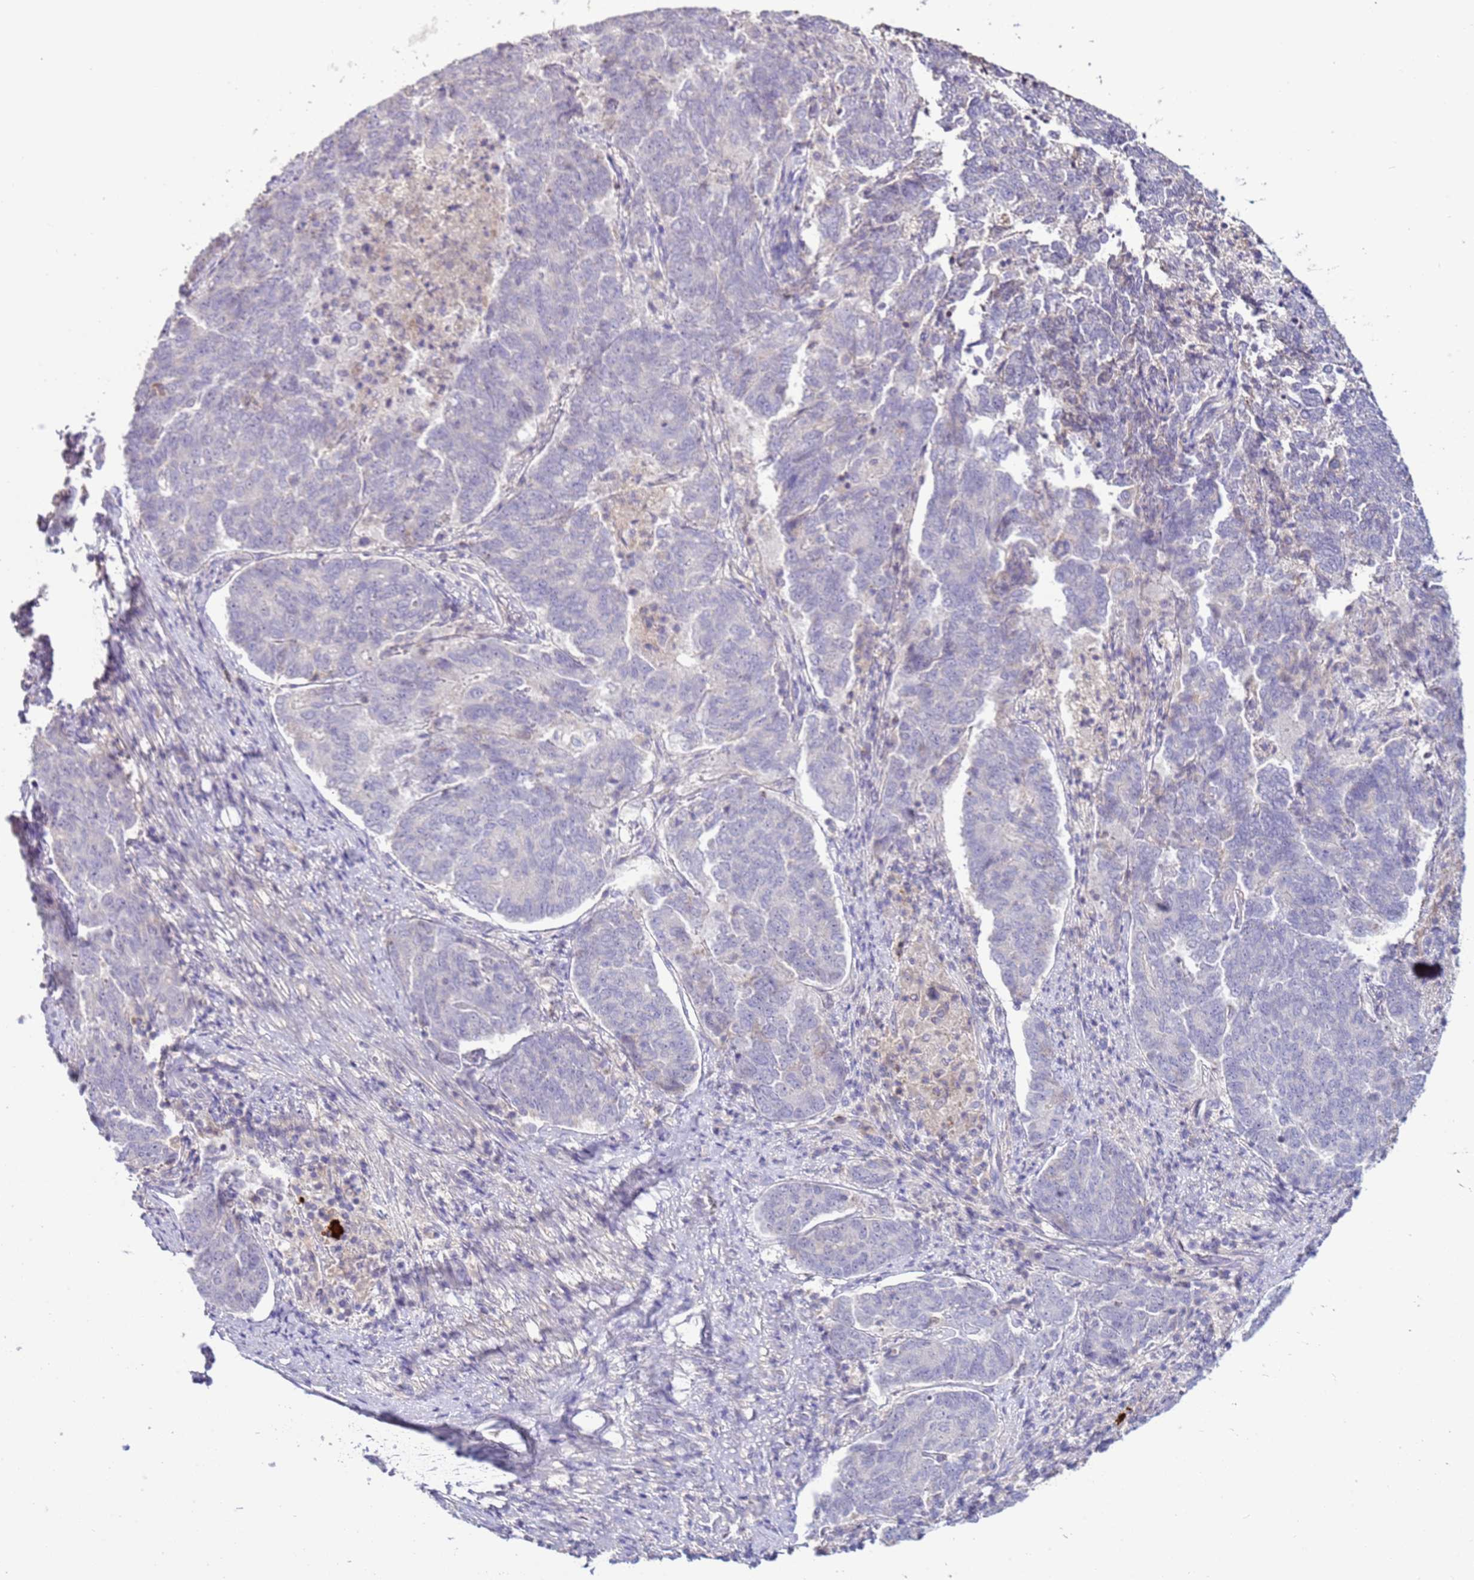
{"staining": {"intensity": "negative", "quantity": "none", "location": "none"}, "tissue": "endometrial cancer", "cell_type": "Tumor cells", "image_type": "cancer", "snomed": [{"axis": "morphology", "description": "Adenocarcinoma, NOS"}, {"axis": "topography", "description": "Endometrium"}], "caption": "Tumor cells show no significant positivity in endometrial cancer. Brightfield microscopy of IHC stained with DAB (3,3'-diaminobenzidine) (brown) and hematoxylin (blue), captured at high magnification.", "gene": "IL2RG", "patient": {"sex": "female", "age": 80}}